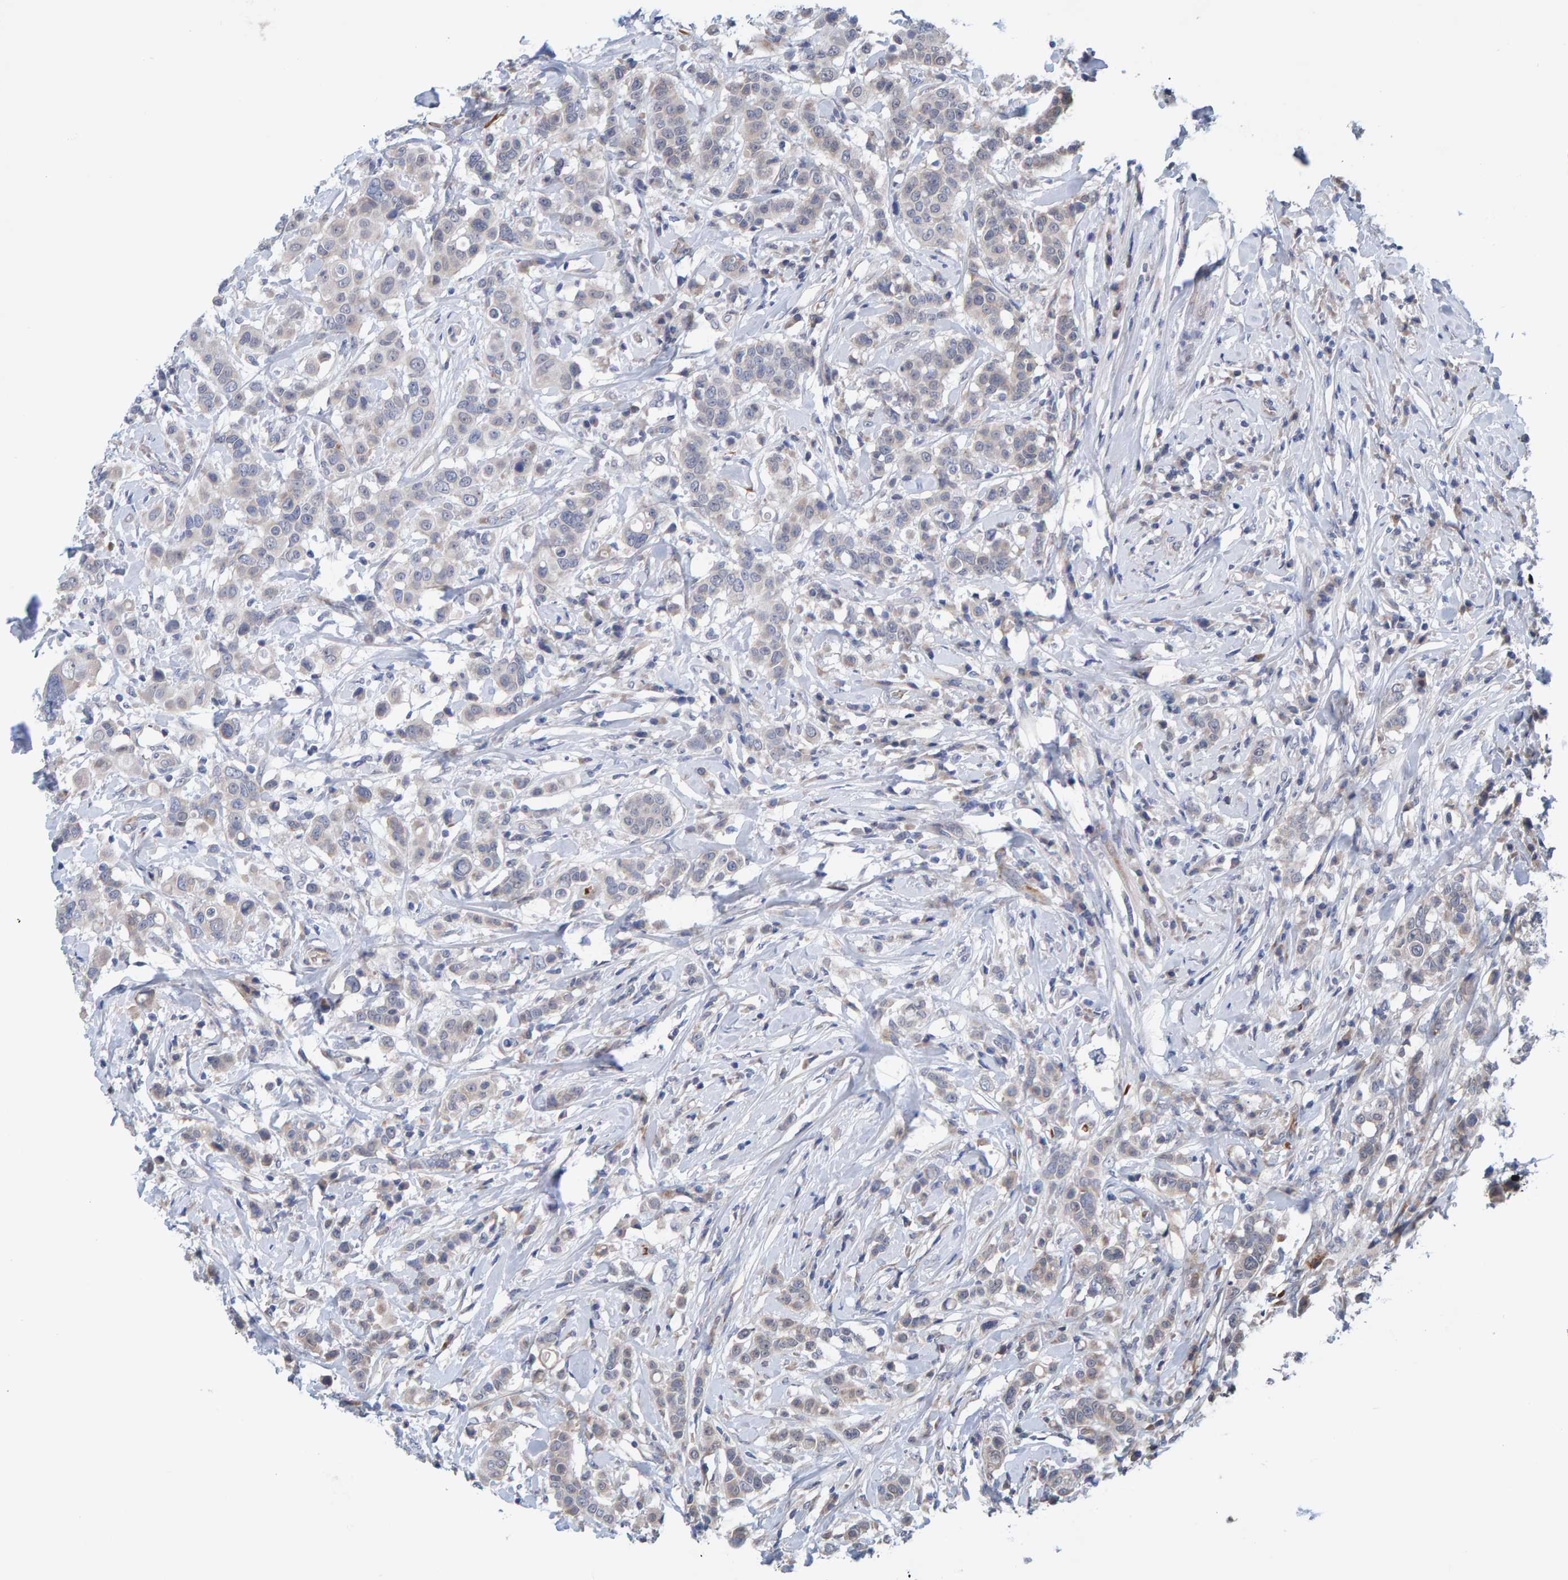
{"staining": {"intensity": "weak", "quantity": "<25%", "location": "cytoplasmic/membranous"}, "tissue": "breast cancer", "cell_type": "Tumor cells", "image_type": "cancer", "snomed": [{"axis": "morphology", "description": "Duct carcinoma"}, {"axis": "topography", "description": "Breast"}], "caption": "This histopathology image is of breast intraductal carcinoma stained with immunohistochemistry (IHC) to label a protein in brown with the nuclei are counter-stained blue. There is no positivity in tumor cells. (DAB immunohistochemistry (IHC) with hematoxylin counter stain).", "gene": "MFSD6L", "patient": {"sex": "female", "age": 27}}